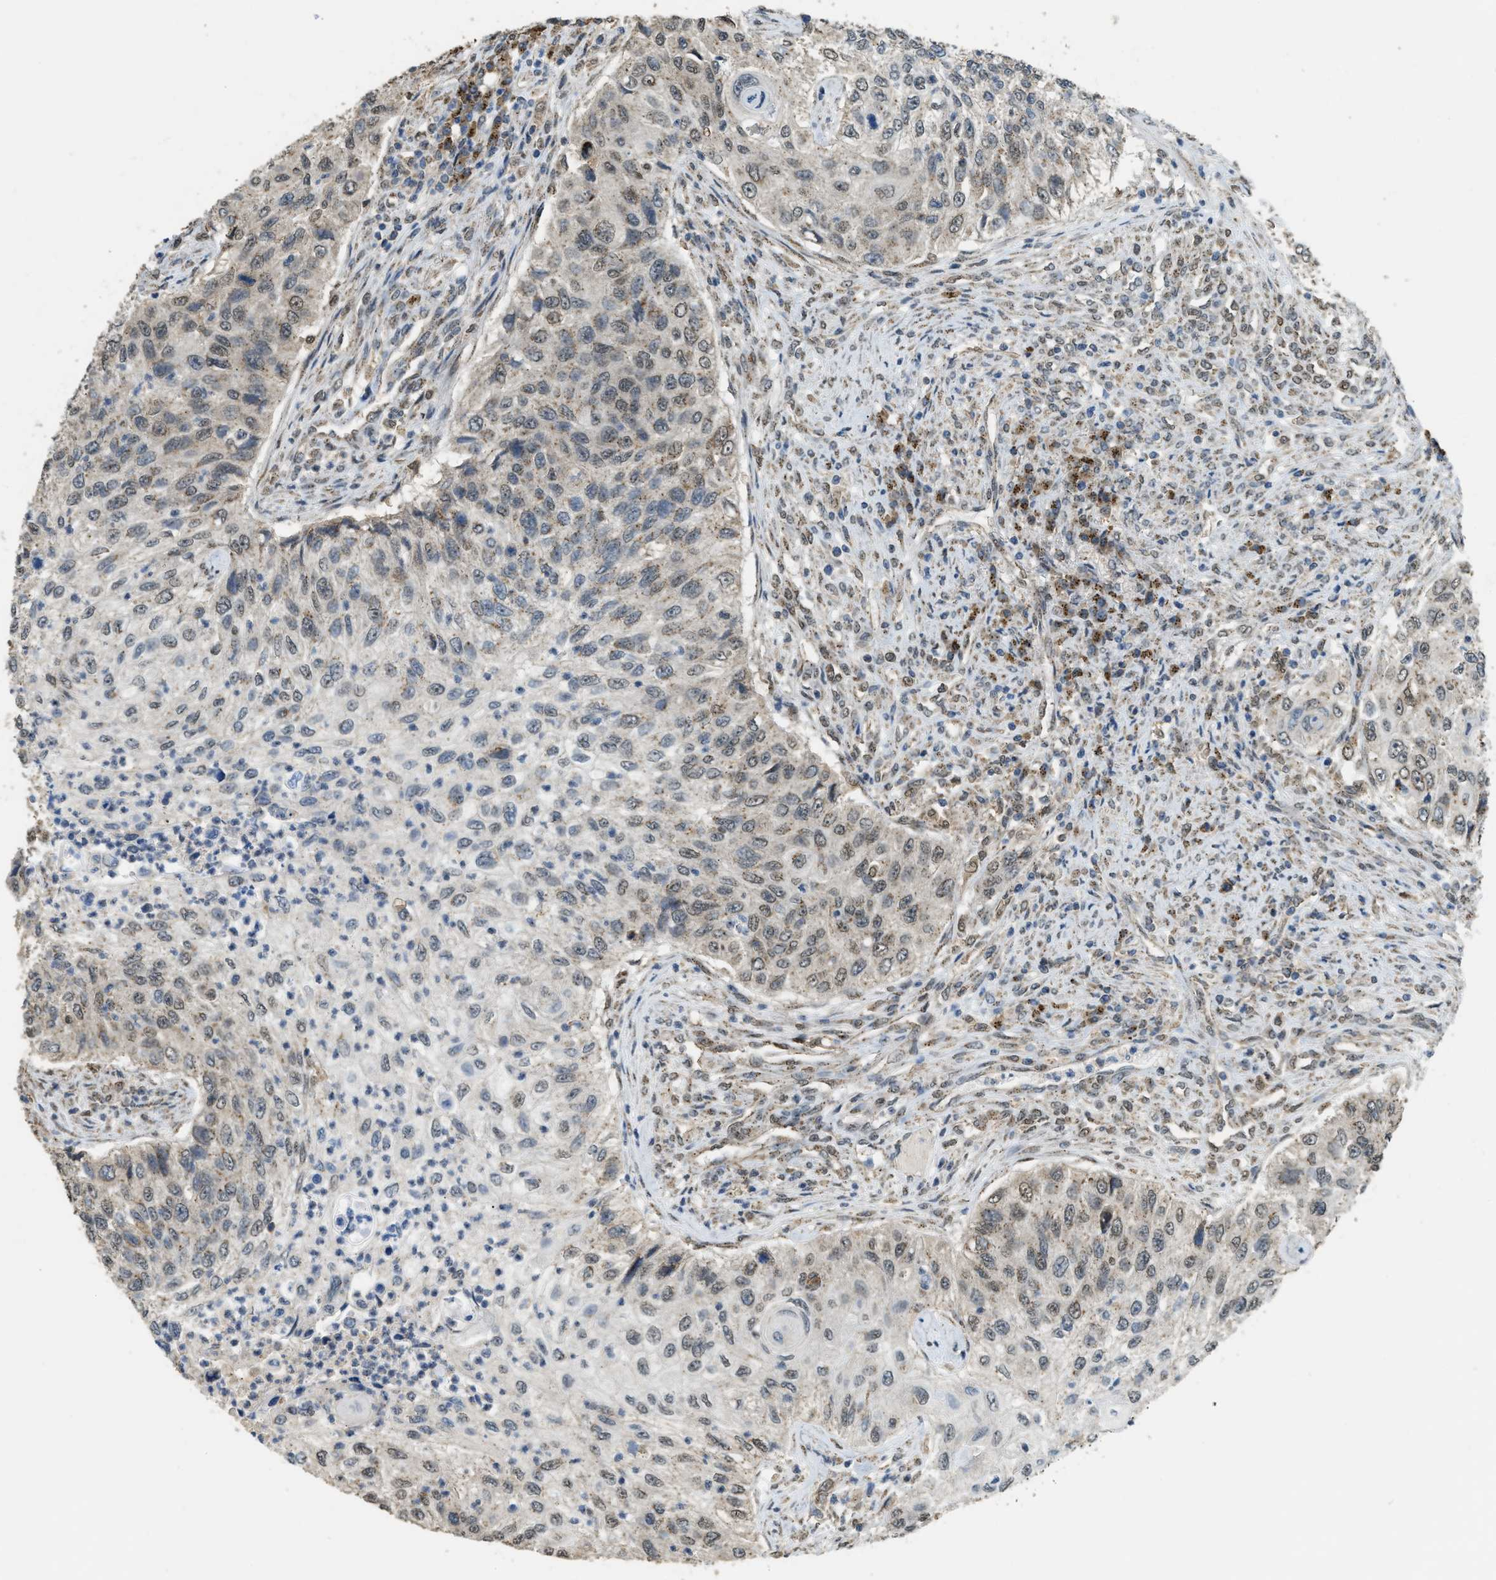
{"staining": {"intensity": "weak", "quantity": "25%-75%", "location": "cytoplasmic/membranous"}, "tissue": "urothelial cancer", "cell_type": "Tumor cells", "image_type": "cancer", "snomed": [{"axis": "morphology", "description": "Urothelial carcinoma, High grade"}, {"axis": "topography", "description": "Urinary bladder"}], "caption": "Urothelial cancer stained with DAB (3,3'-diaminobenzidine) IHC reveals low levels of weak cytoplasmic/membranous staining in about 25%-75% of tumor cells. (DAB (3,3'-diaminobenzidine) = brown stain, brightfield microscopy at high magnification).", "gene": "IPO7", "patient": {"sex": "female", "age": 60}}